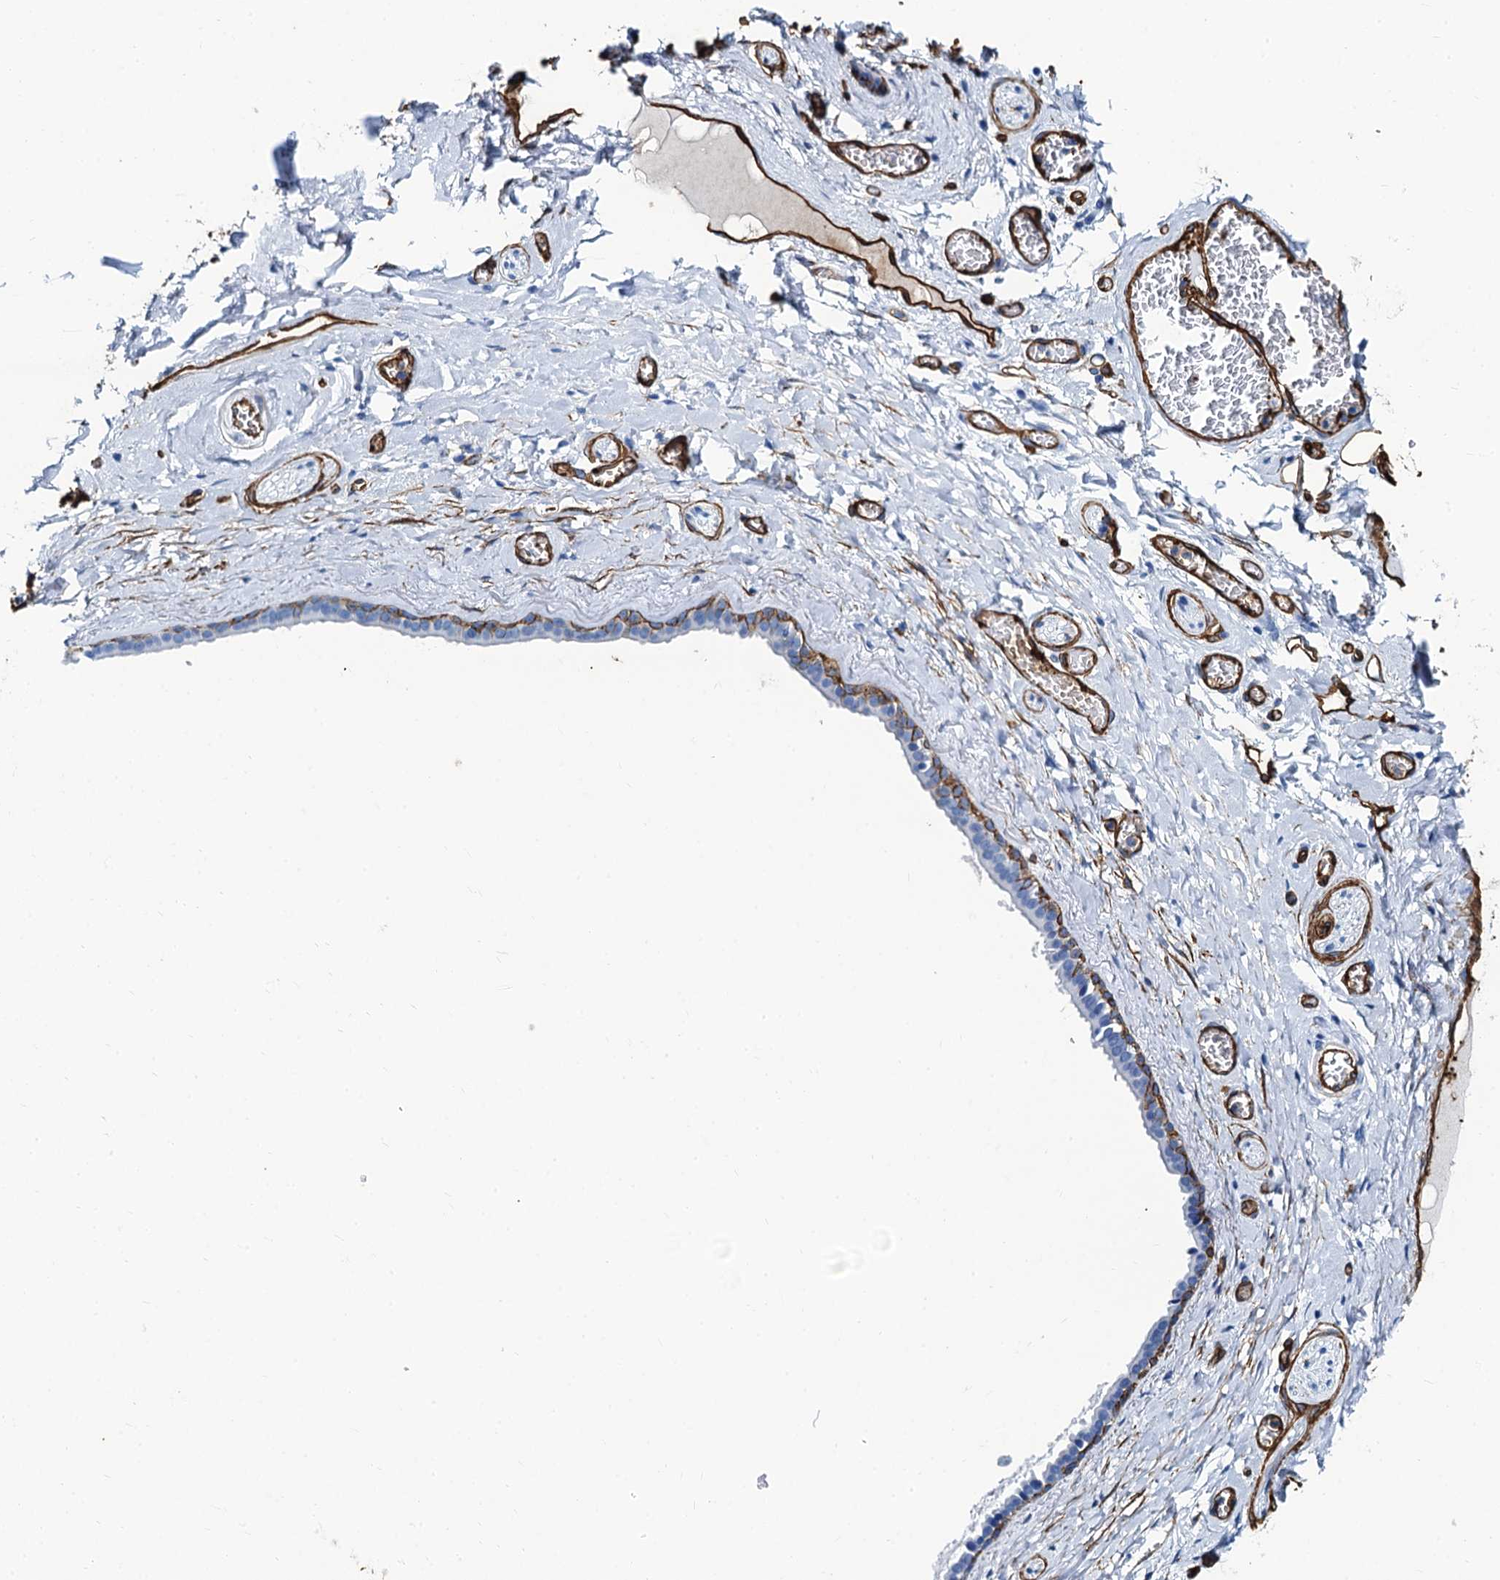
{"staining": {"intensity": "moderate", "quantity": ">75%", "location": "cytoplasmic/membranous"}, "tissue": "adipose tissue", "cell_type": "Adipocytes", "image_type": "normal", "snomed": [{"axis": "morphology", "description": "Normal tissue, NOS"}, {"axis": "topography", "description": "Salivary gland"}, {"axis": "topography", "description": "Peripheral nerve tissue"}], "caption": "About >75% of adipocytes in normal adipose tissue exhibit moderate cytoplasmic/membranous protein positivity as visualized by brown immunohistochemical staining.", "gene": "CAVIN2", "patient": {"sex": "male", "age": 62}}